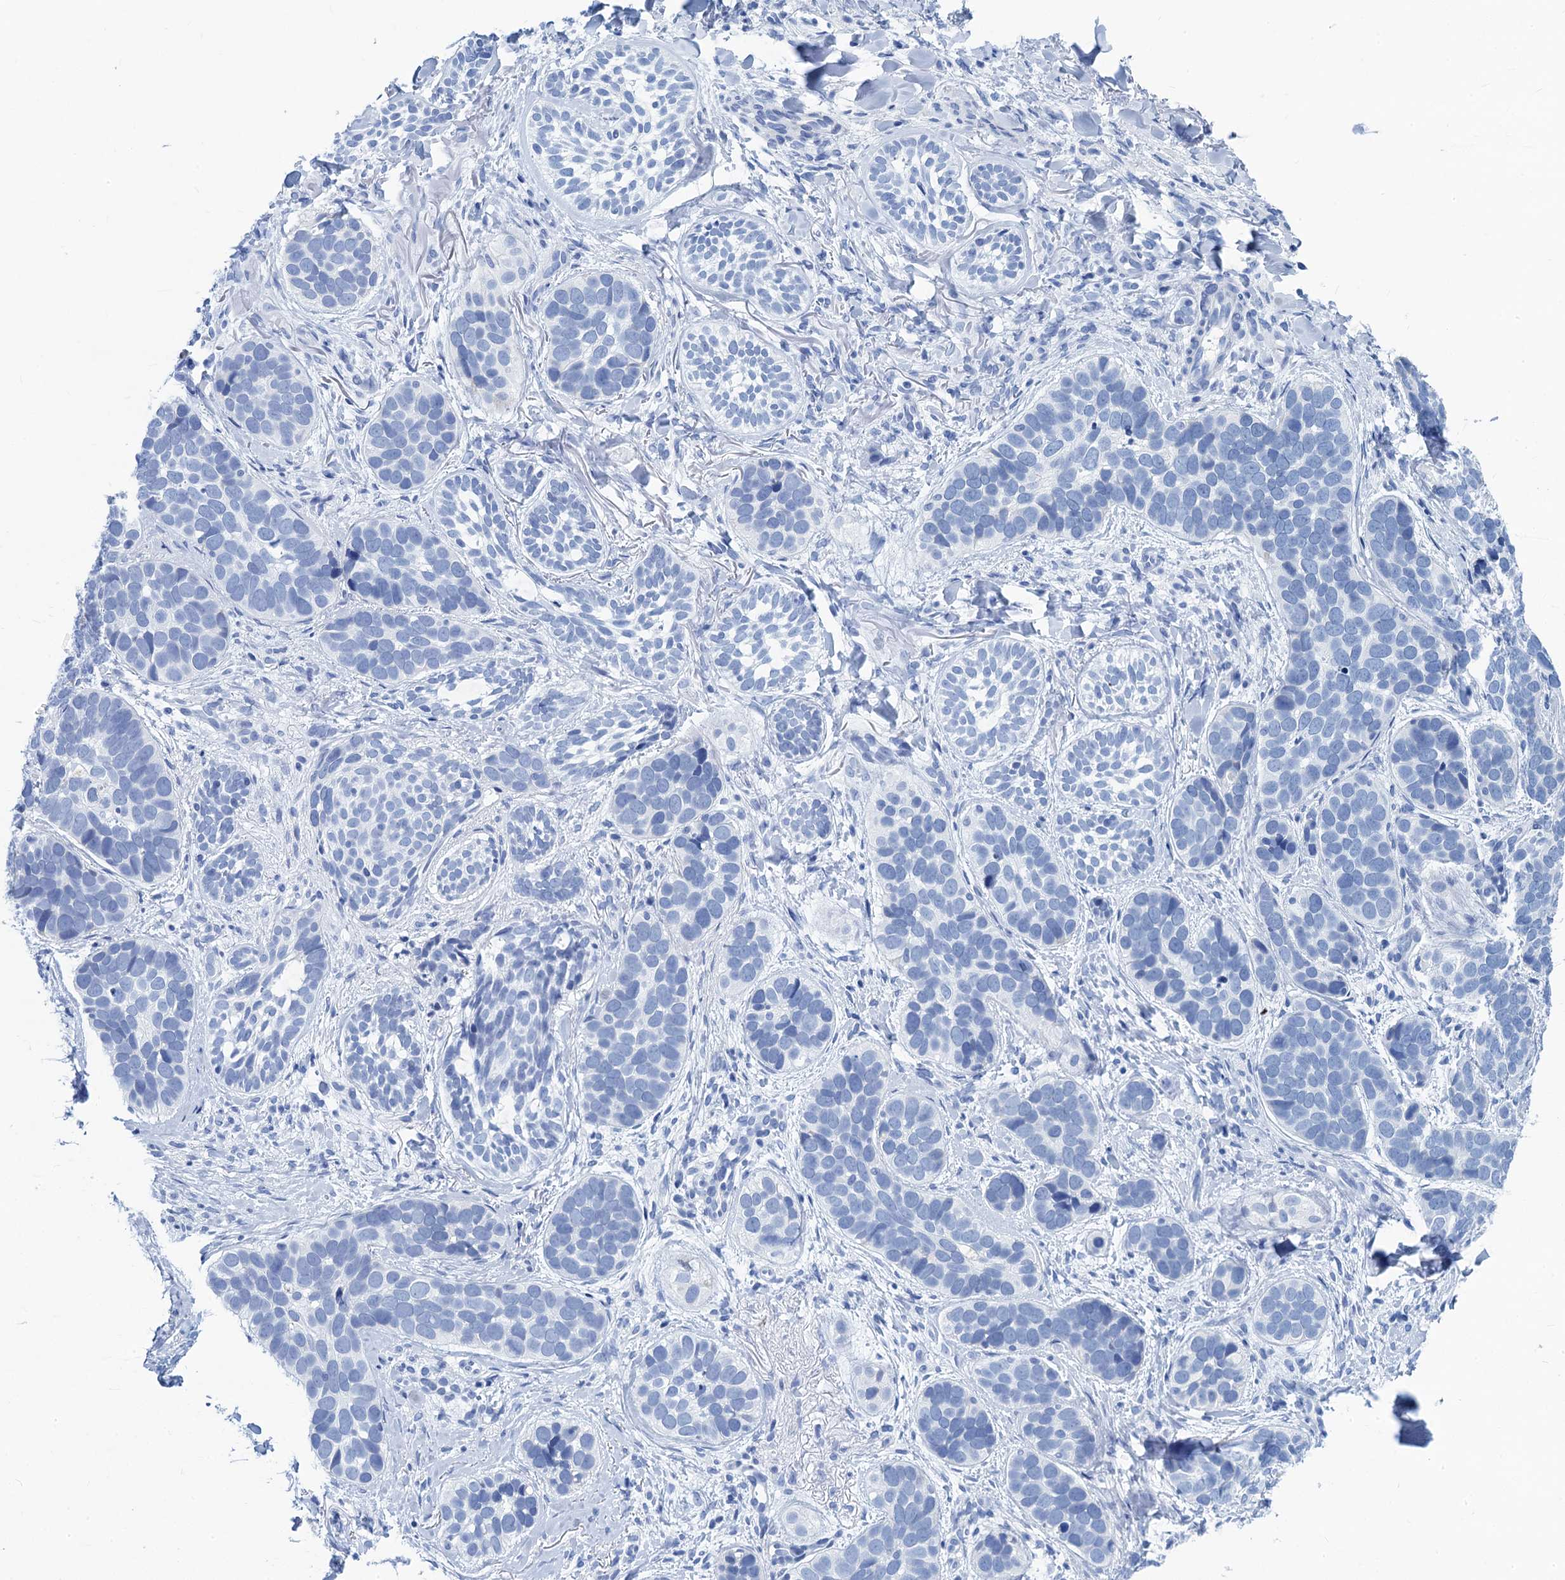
{"staining": {"intensity": "negative", "quantity": "none", "location": "none"}, "tissue": "skin cancer", "cell_type": "Tumor cells", "image_type": "cancer", "snomed": [{"axis": "morphology", "description": "Basal cell carcinoma"}, {"axis": "topography", "description": "Skin"}], "caption": "Tumor cells are negative for protein expression in human basal cell carcinoma (skin). The staining was performed using DAB (3,3'-diaminobenzidine) to visualize the protein expression in brown, while the nuclei were stained in blue with hematoxylin (Magnification: 20x).", "gene": "CABYR", "patient": {"sex": "male", "age": 71}}